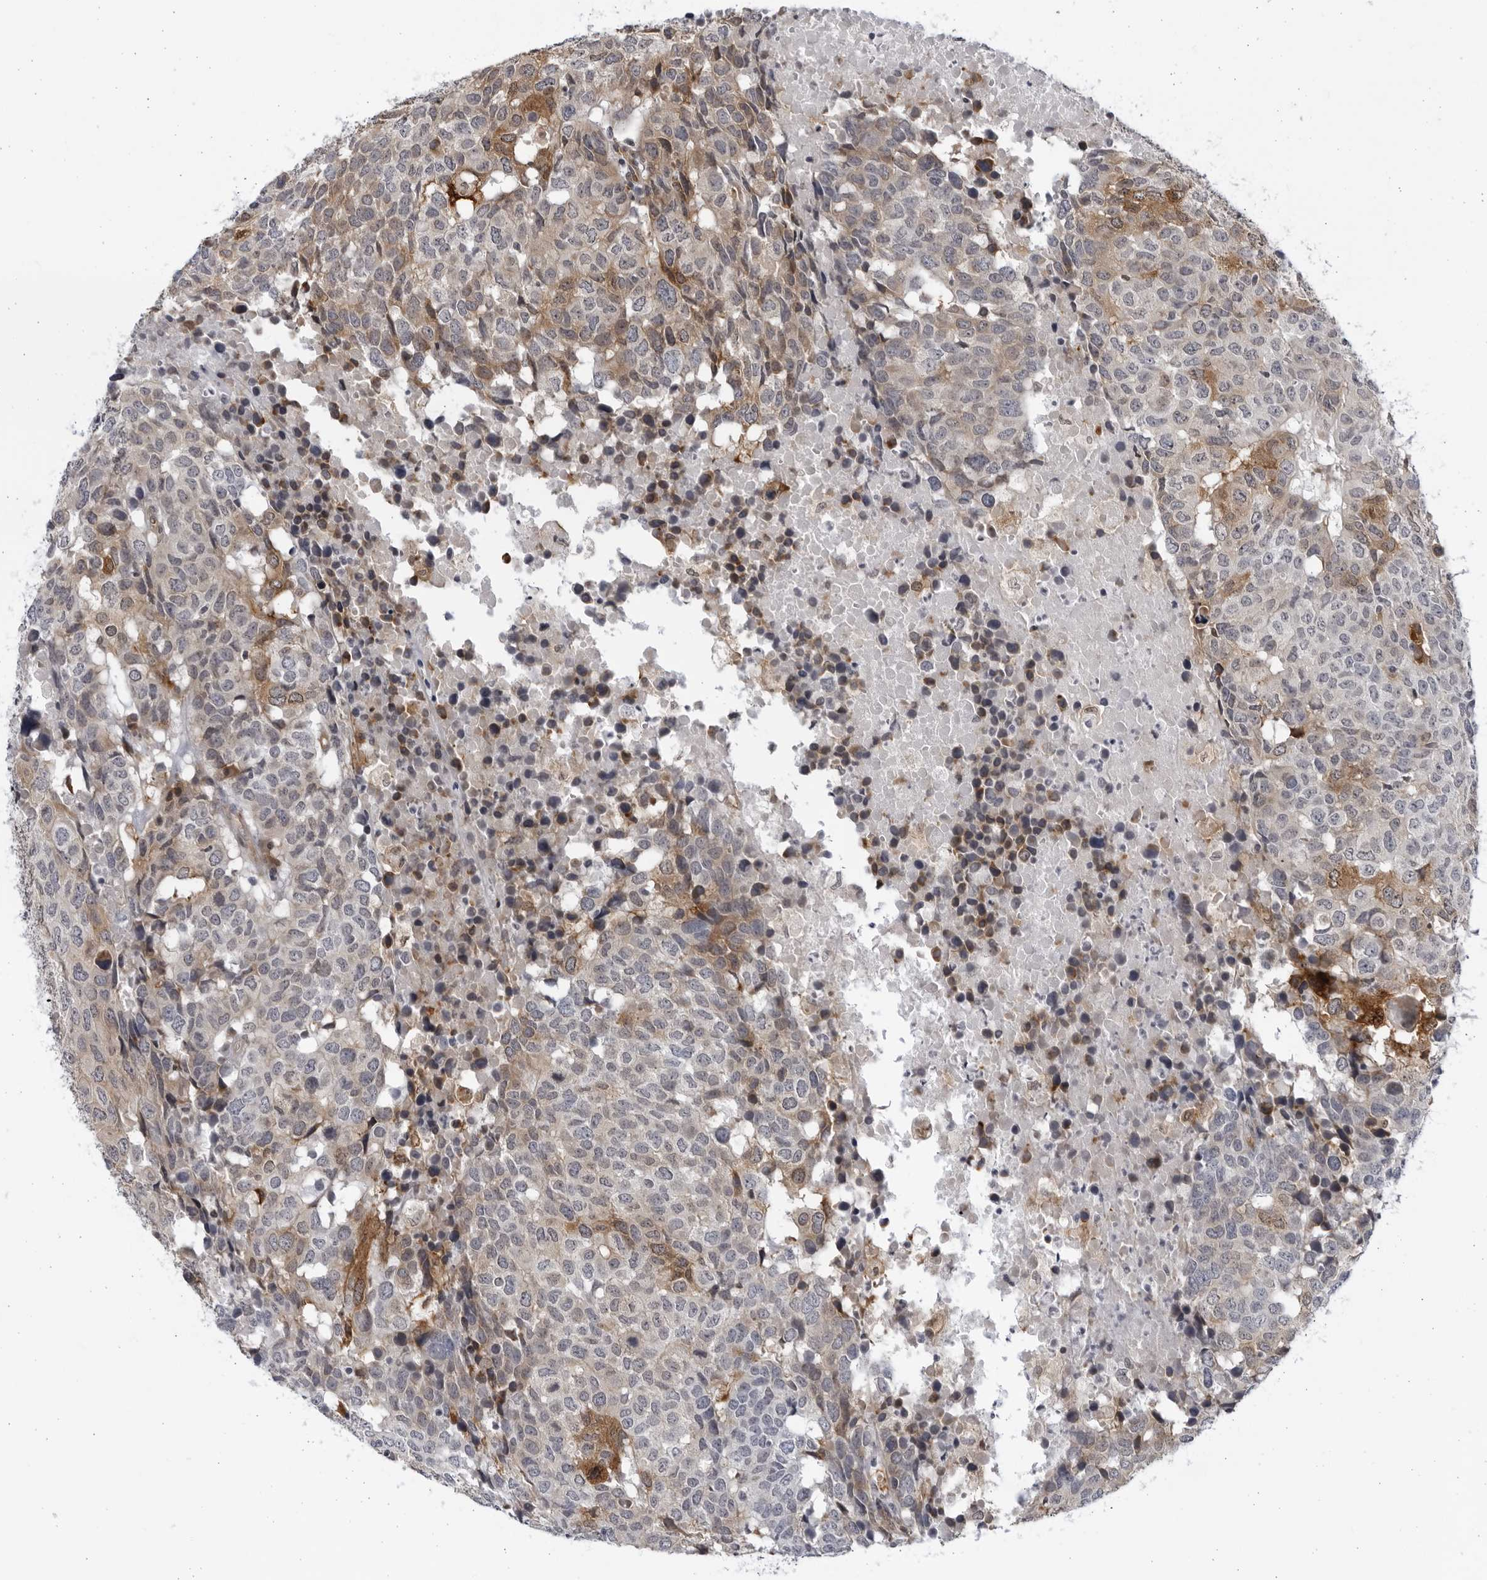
{"staining": {"intensity": "moderate", "quantity": "25%-75%", "location": "cytoplasmic/membranous"}, "tissue": "head and neck cancer", "cell_type": "Tumor cells", "image_type": "cancer", "snomed": [{"axis": "morphology", "description": "Squamous cell carcinoma, NOS"}, {"axis": "topography", "description": "Head-Neck"}], "caption": "This histopathology image reveals immunohistochemistry (IHC) staining of human head and neck cancer (squamous cell carcinoma), with medium moderate cytoplasmic/membranous expression in about 25%-75% of tumor cells.", "gene": "BMP2K", "patient": {"sex": "male", "age": 66}}